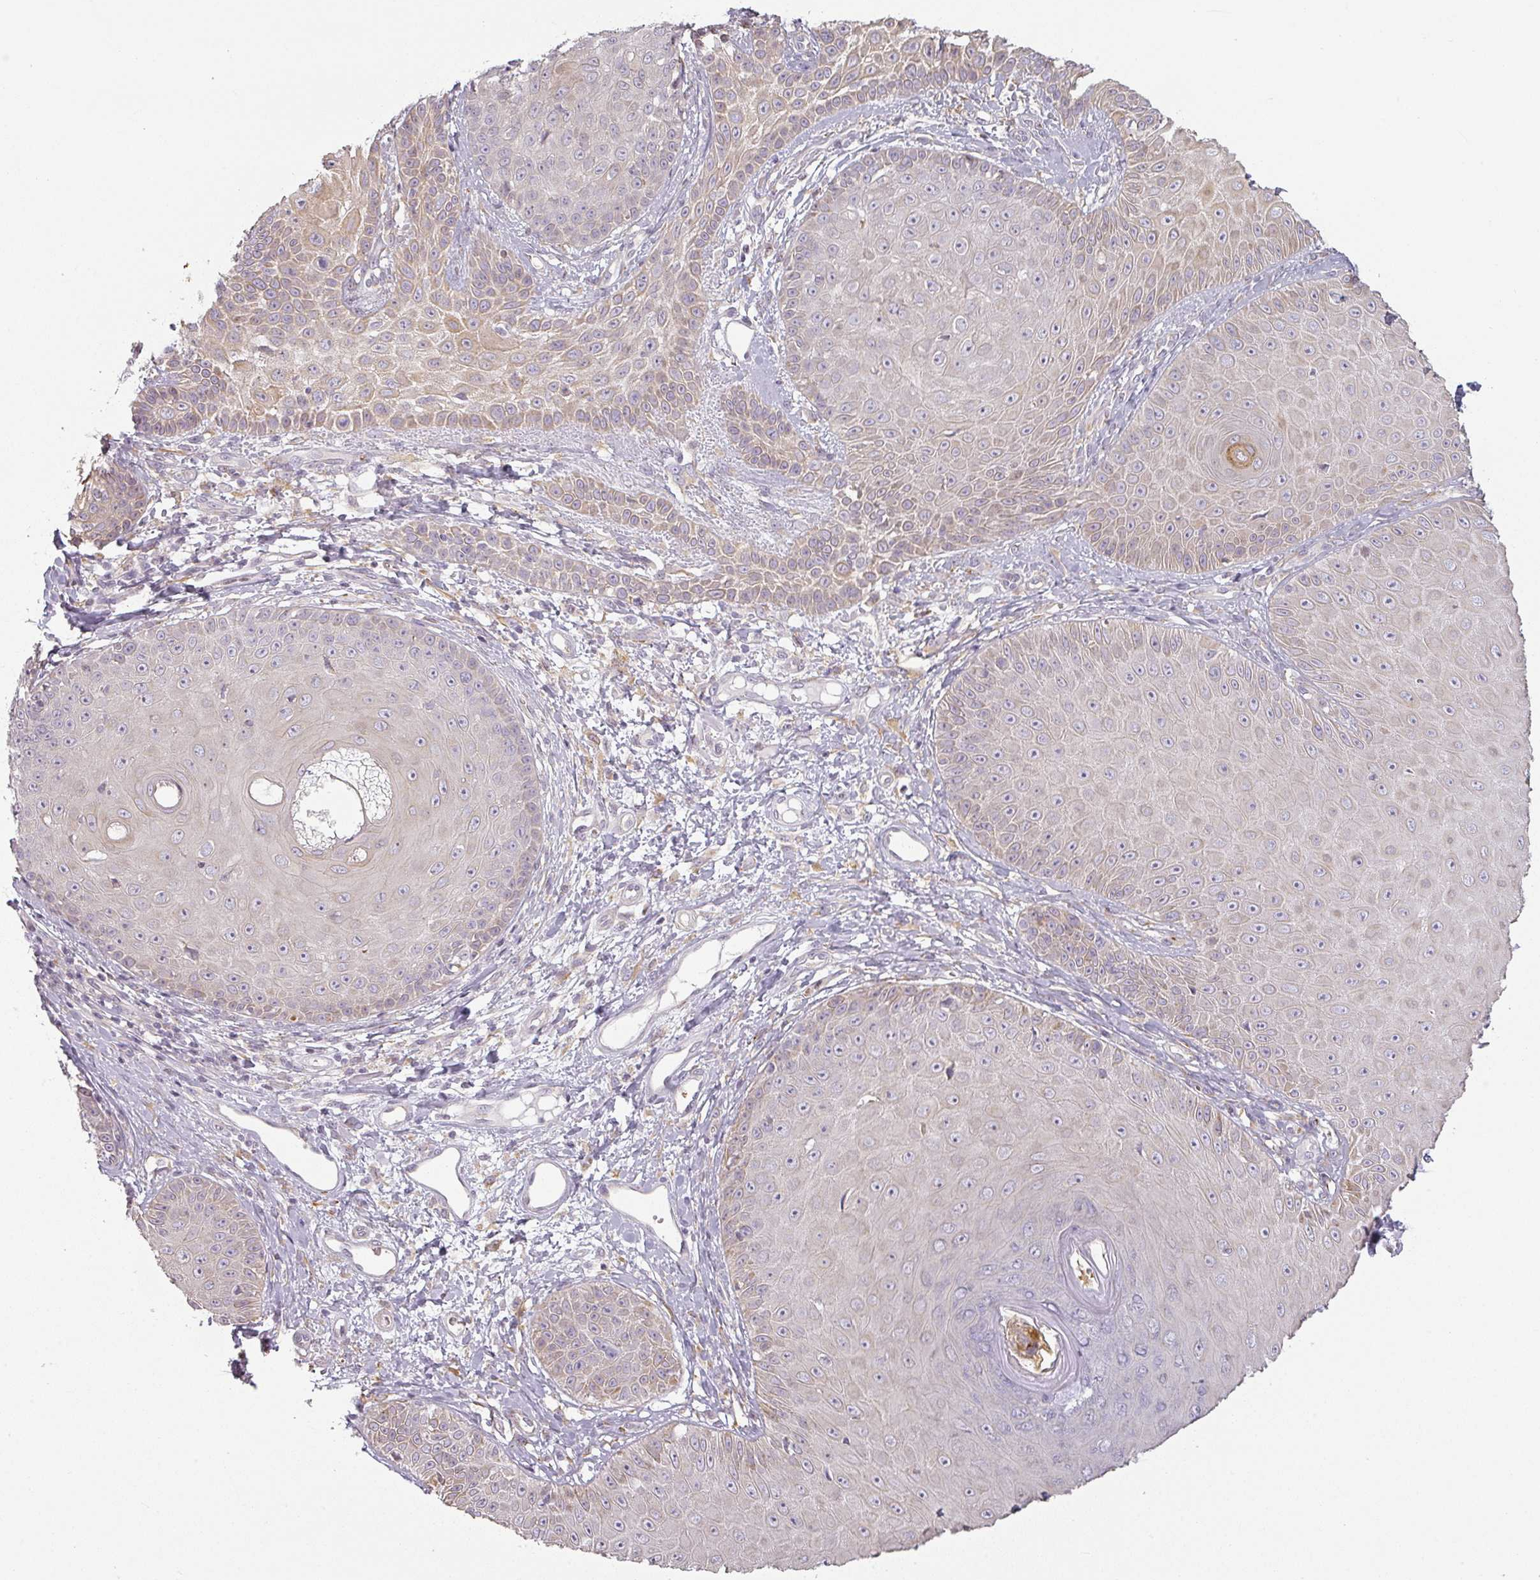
{"staining": {"intensity": "weak", "quantity": "<25%", "location": "cytoplasmic/membranous"}, "tissue": "skin cancer", "cell_type": "Tumor cells", "image_type": "cancer", "snomed": [{"axis": "morphology", "description": "Squamous cell carcinoma, NOS"}, {"axis": "topography", "description": "Skin"}], "caption": "Skin cancer (squamous cell carcinoma) was stained to show a protein in brown. There is no significant staining in tumor cells.", "gene": "CCDC144A", "patient": {"sex": "male", "age": 86}}